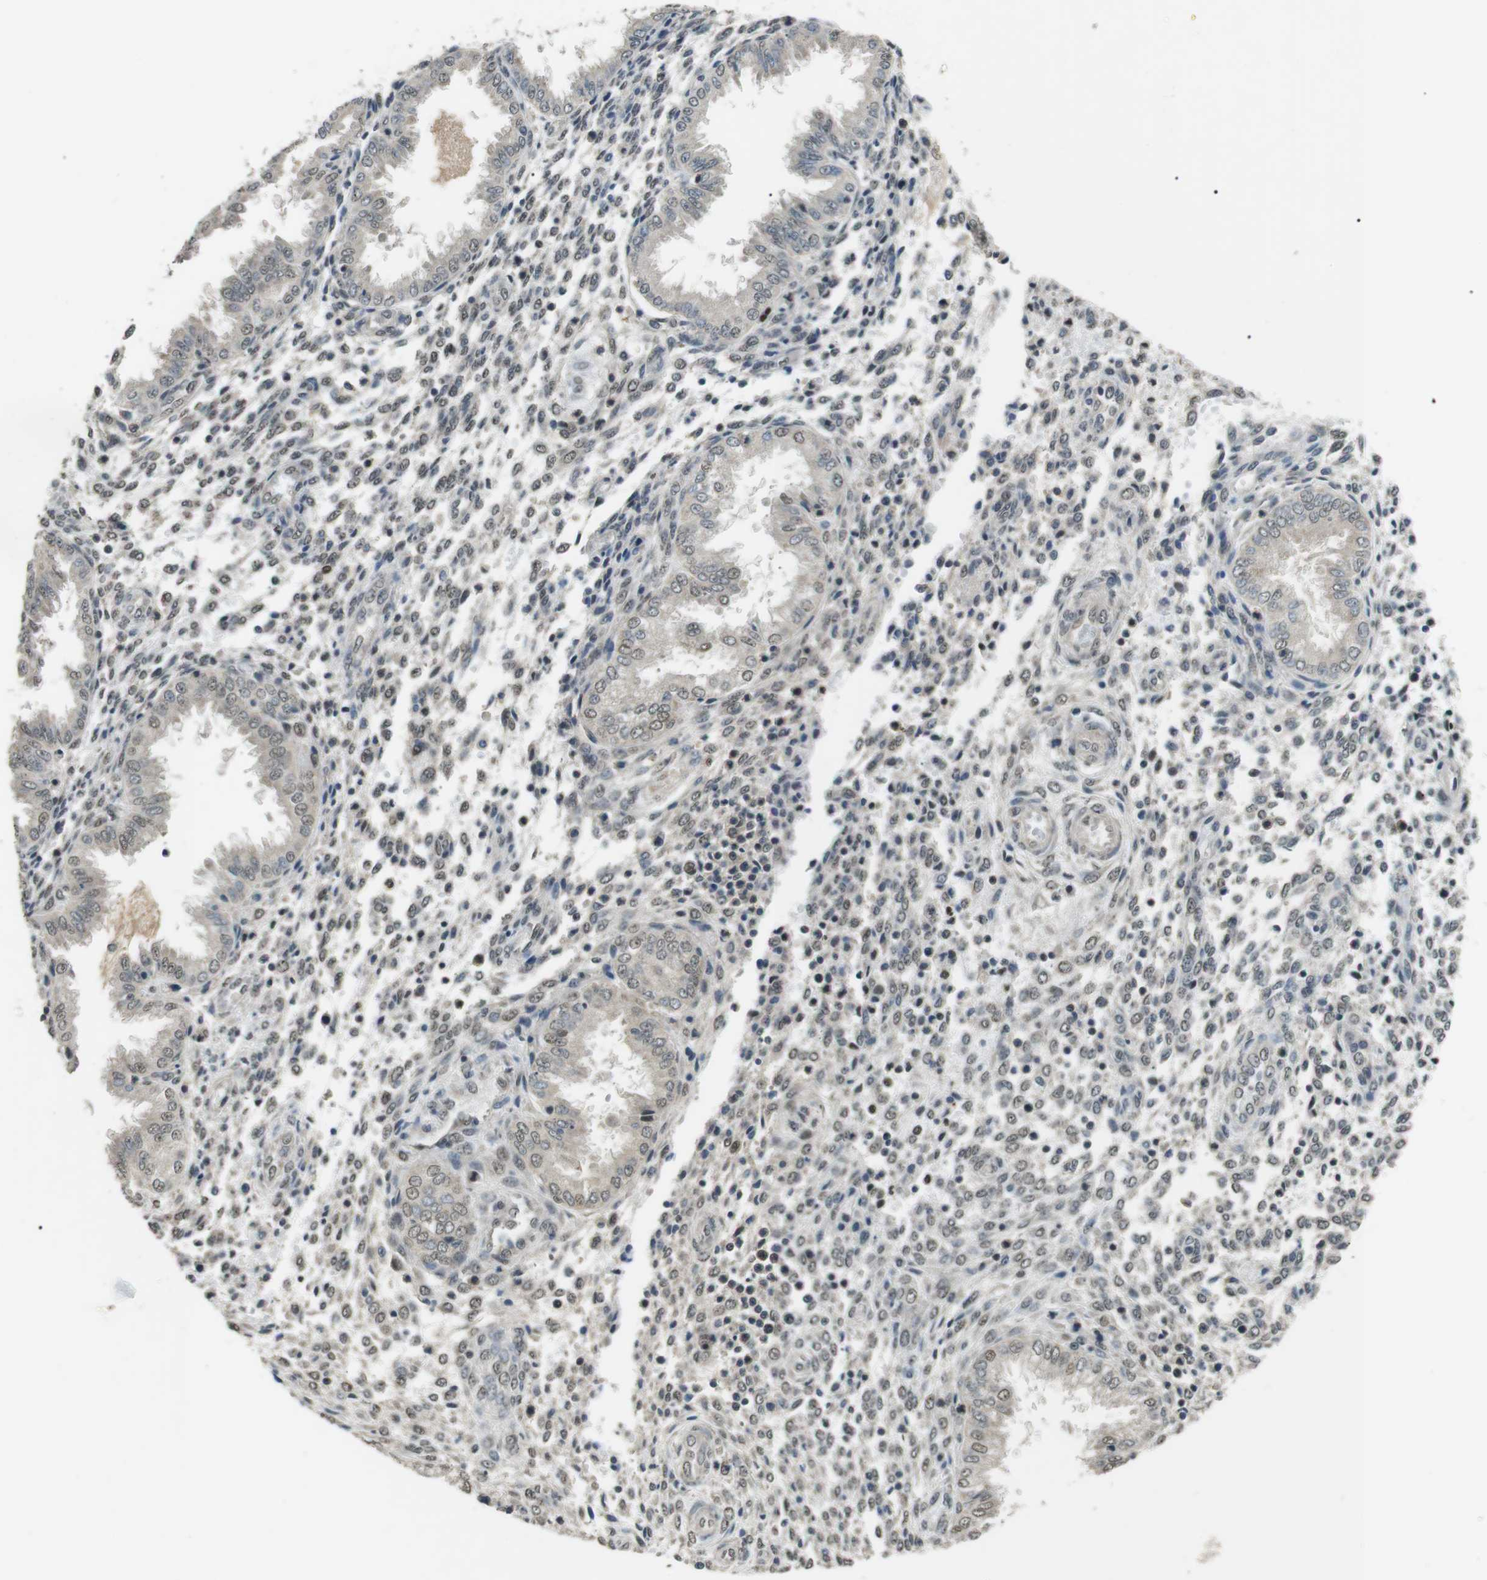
{"staining": {"intensity": "moderate", "quantity": "25%-75%", "location": "nuclear"}, "tissue": "endometrium", "cell_type": "Cells in endometrial stroma", "image_type": "normal", "snomed": [{"axis": "morphology", "description": "Normal tissue, NOS"}, {"axis": "topography", "description": "Endometrium"}], "caption": "High-magnification brightfield microscopy of benign endometrium stained with DAB (brown) and counterstained with hematoxylin (blue). cells in endometrial stroma exhibit moderate nuclear expression is seen in about25%-75% of cells.", "gene": "ORAI3", "patient": {"sex": "female", "age": 33}}